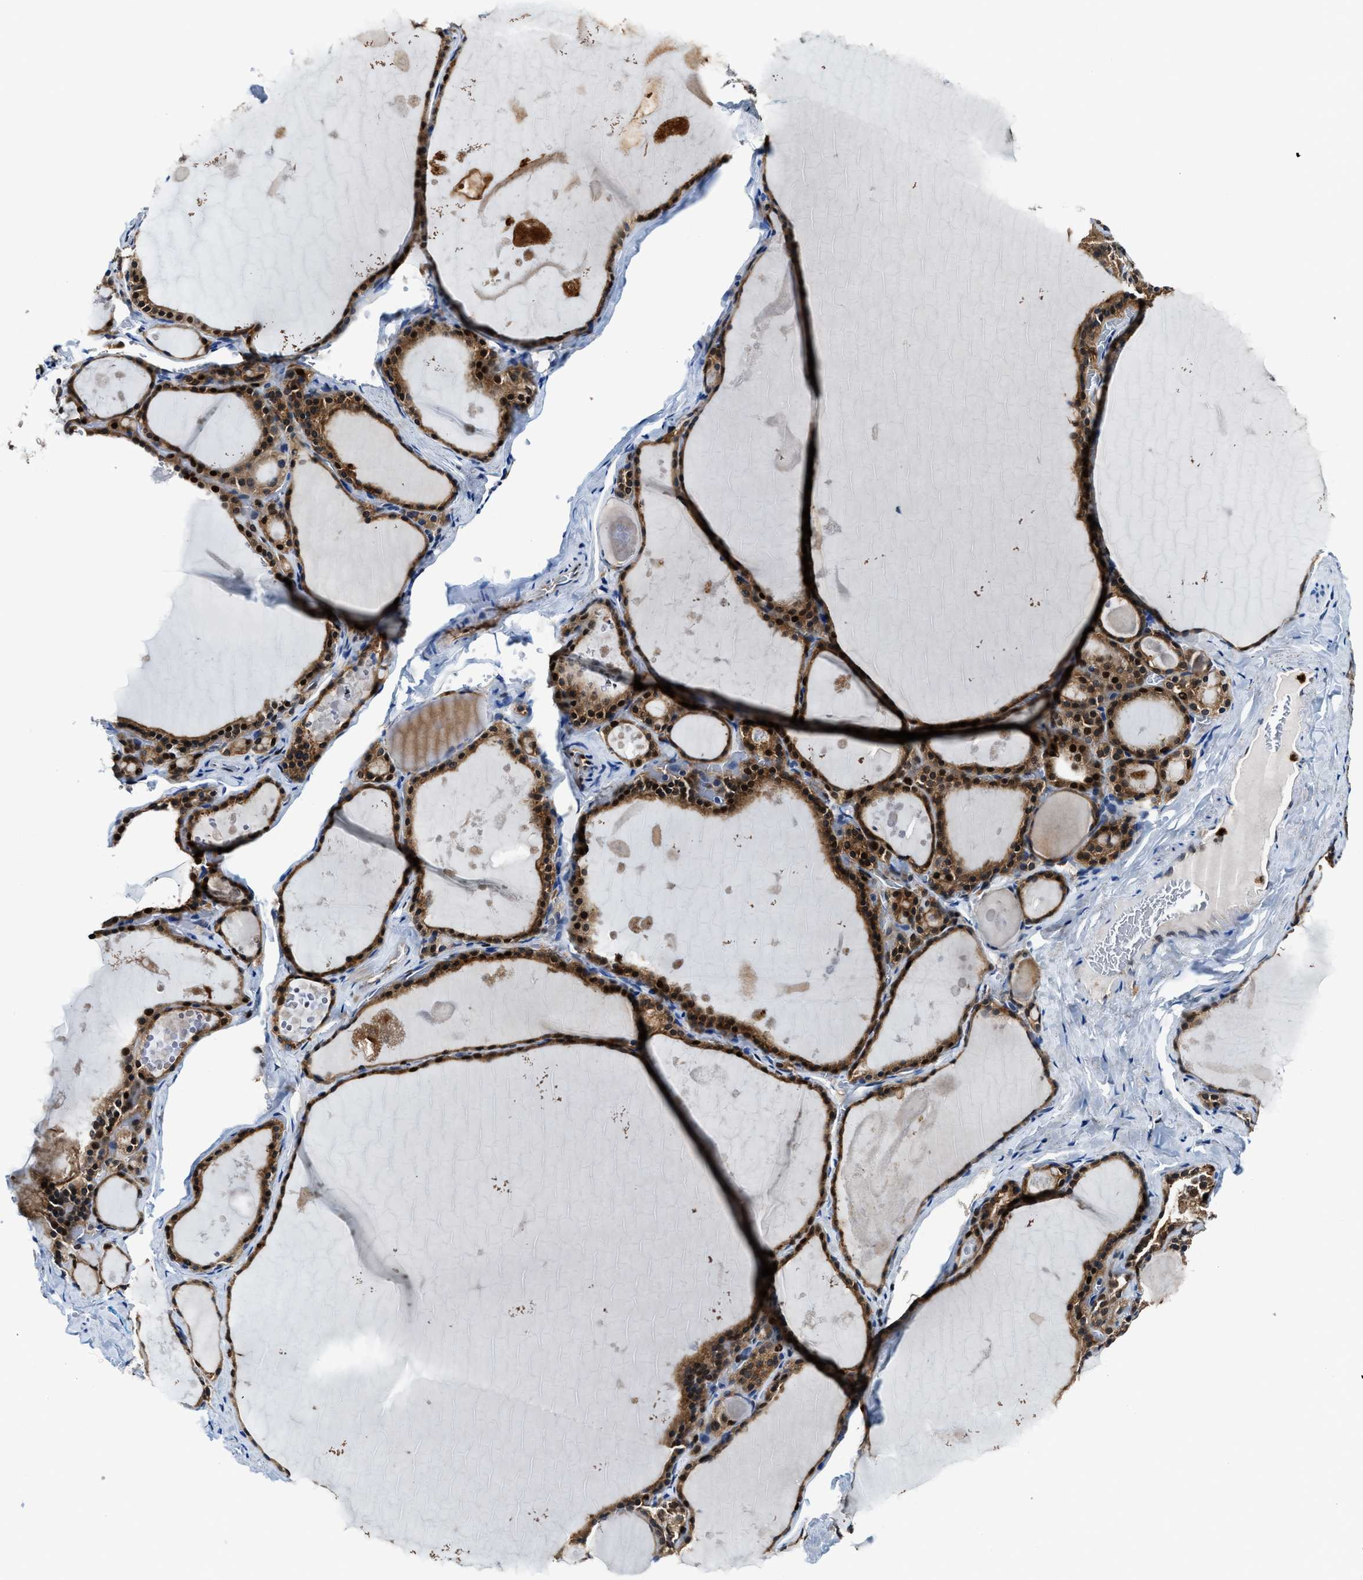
{"staining": {"intensity": "strong", "quantity": ">75%", "location": "cytoplasmic/membranous,nuclear"}, "tissue": "thyroid gland", "cell_type": "Glandular cells", "image_type": "normal", "snomed": [{"axis": "morphology", "description": "Normal tissue, NOS"}, {"axis": "topography", "description": "Thyroid gland"}], "caption": "High-power microscopy captured an immunohistochemistry image of unremarkable thyroid gland, revealing strong cytoplasmic/membranous,nuclear positivity in approximately >75% of glandular cells.", "gene": "LTA4H", "patient": {"sex": "male", "age": 56}}